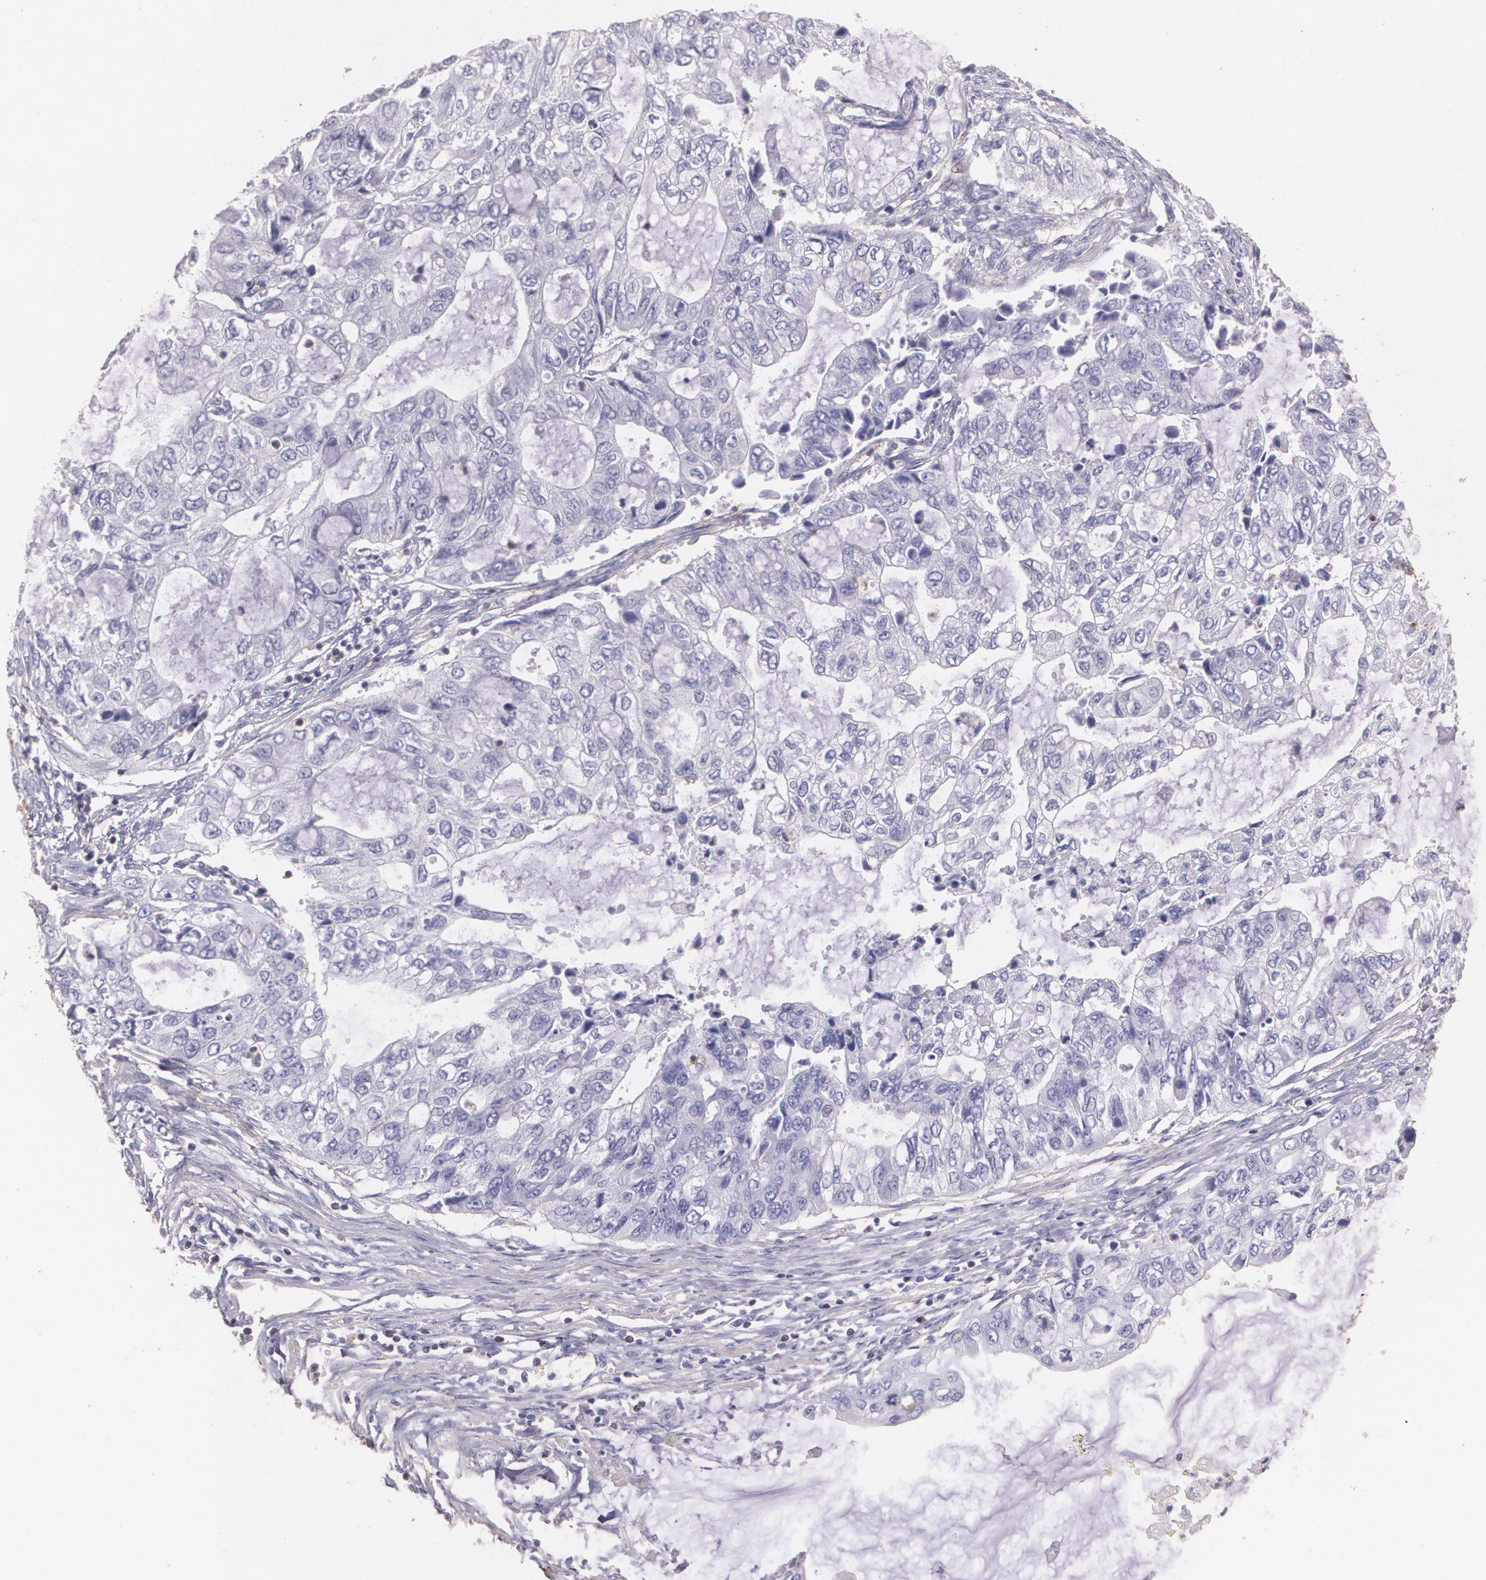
{"staining": {"intensity": "negative", "quantity": "none", "location": "none"}, "tissue": "stomach cancer", "cell_type": "Tumor cells", "image_type": "cancer", "snomed": [{"axis": "morphology", "description": "Adenocarcinoma, NOS"}, {"axis": "topography", "description": "Stomach, upper"}], "caption": "Histopathology image shows no significant protein positivity in tumor cells of adenocarcinoma (stomach).", "gene": "TGFBR1", "patient": {"sex": "female", "age": 52}}